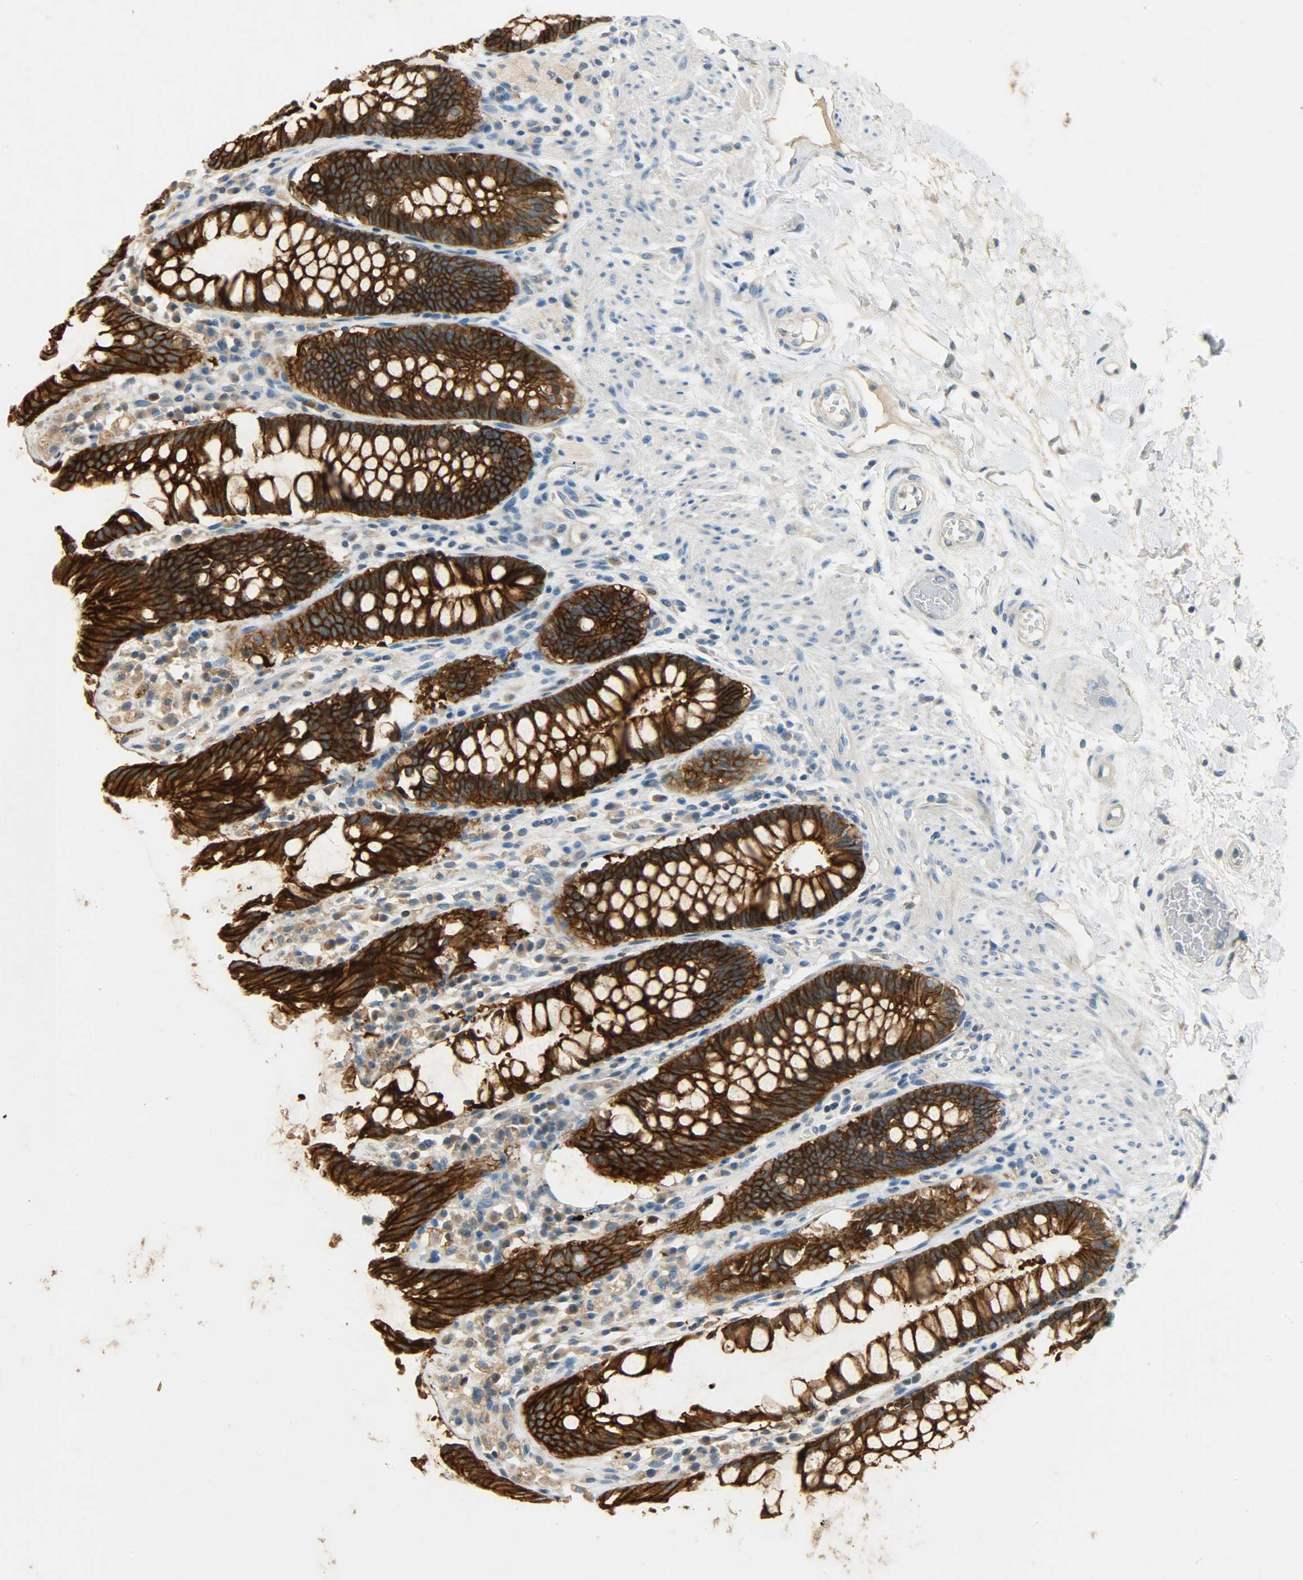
{"staining": {"intensity": "strong", "quantity": ">75%", "location": "cytoplasmic/membranous"}, "tissue": "rectum", "cell_type": "Glandular cells", "image_type": "normal", "snomed": [{"axis": "morphology", "description": "Normal tissue, NOS"}, {"axis": "topography", "description": "Rectum"}], "caption": "DAB immunohistochemical staining of unremarkable human rectum shows strong cytoplasmic/membranous protein positivity in approximately >75% of glandular cells.", "gene": "DSG2", "patient": {"sex": "female", "age": 46}}